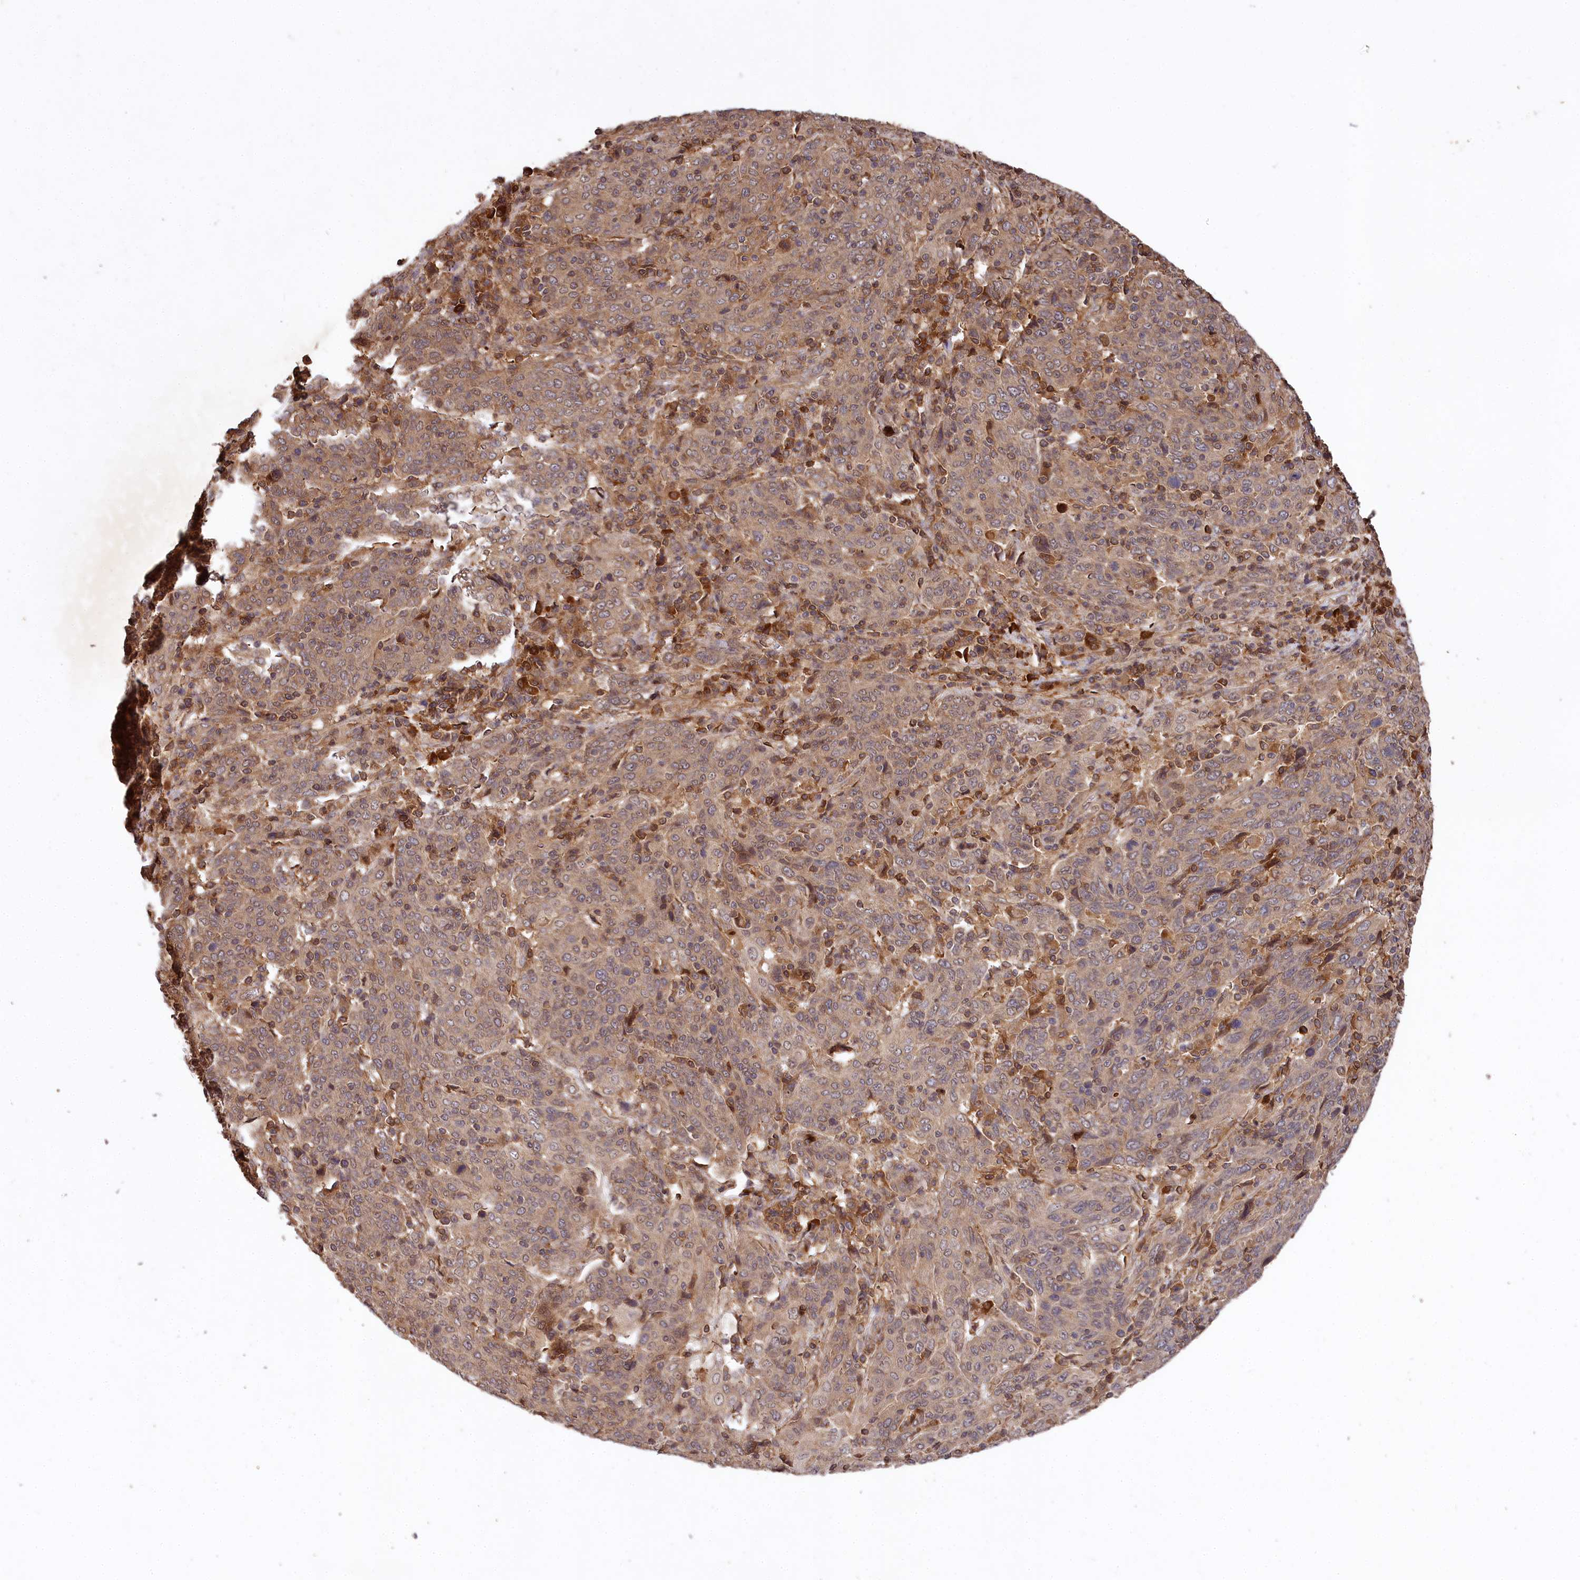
{"staining": {"intensity": "weak", "quantity": ">75%", "location": "cytoplasmic/membranous"}, "tissue": "cervical cancer", "cell_type": "Tumor cells", "image_type": "cancer", "snomed": [{"axis": "morphology", "description": "Squamous cell carcinoma, NOS"}, {"axis": "topography", "description": "Cervix"}], "caption": "Protein staining of squamous cell carcinoma (cervical) tissue exhibits weak cytoplasmic/membranous positivity in about >75% of tumor cells.", "gene": "MCF2L2", "patient": {"sex": "female", "age": 67}}